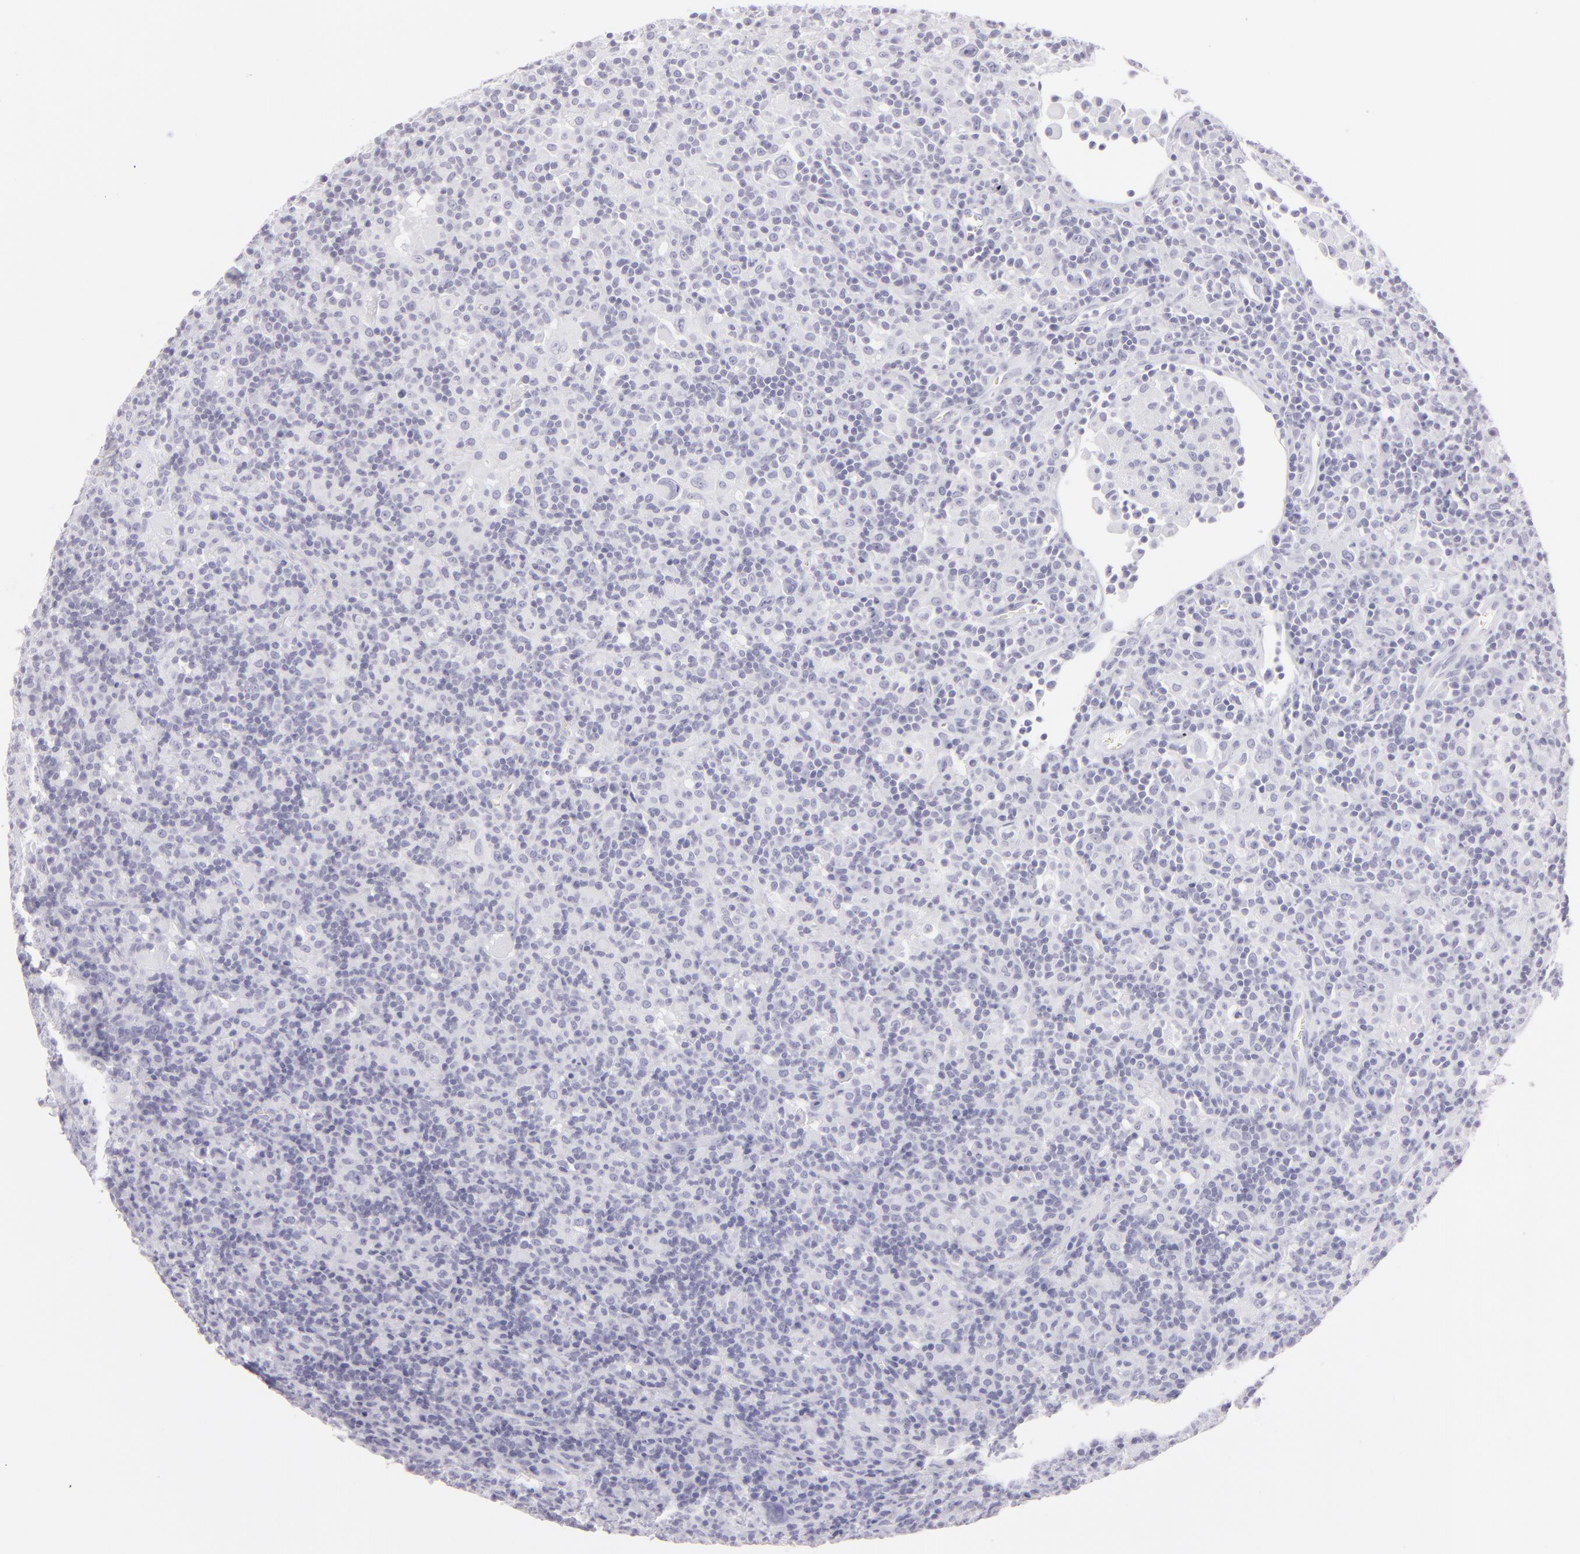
{"staining": {"intensity": "negative", "quantity": "none", "location": "none"}, "tissue": "lymphoma", "cell_type": "Tumor cells", "image_type": "cancer", "snomed": [{"axis": "morphology", "description": "Hodgkin's disease, NOS"}, {"axis": "topography", "description": "Lymph node"}], "caption": "A micrograph of lymphoma stained for a protein demonstrates no brown staining in tumor cells.", "gene": "FLG", "patient": {"sex": "male", "age": 46}}